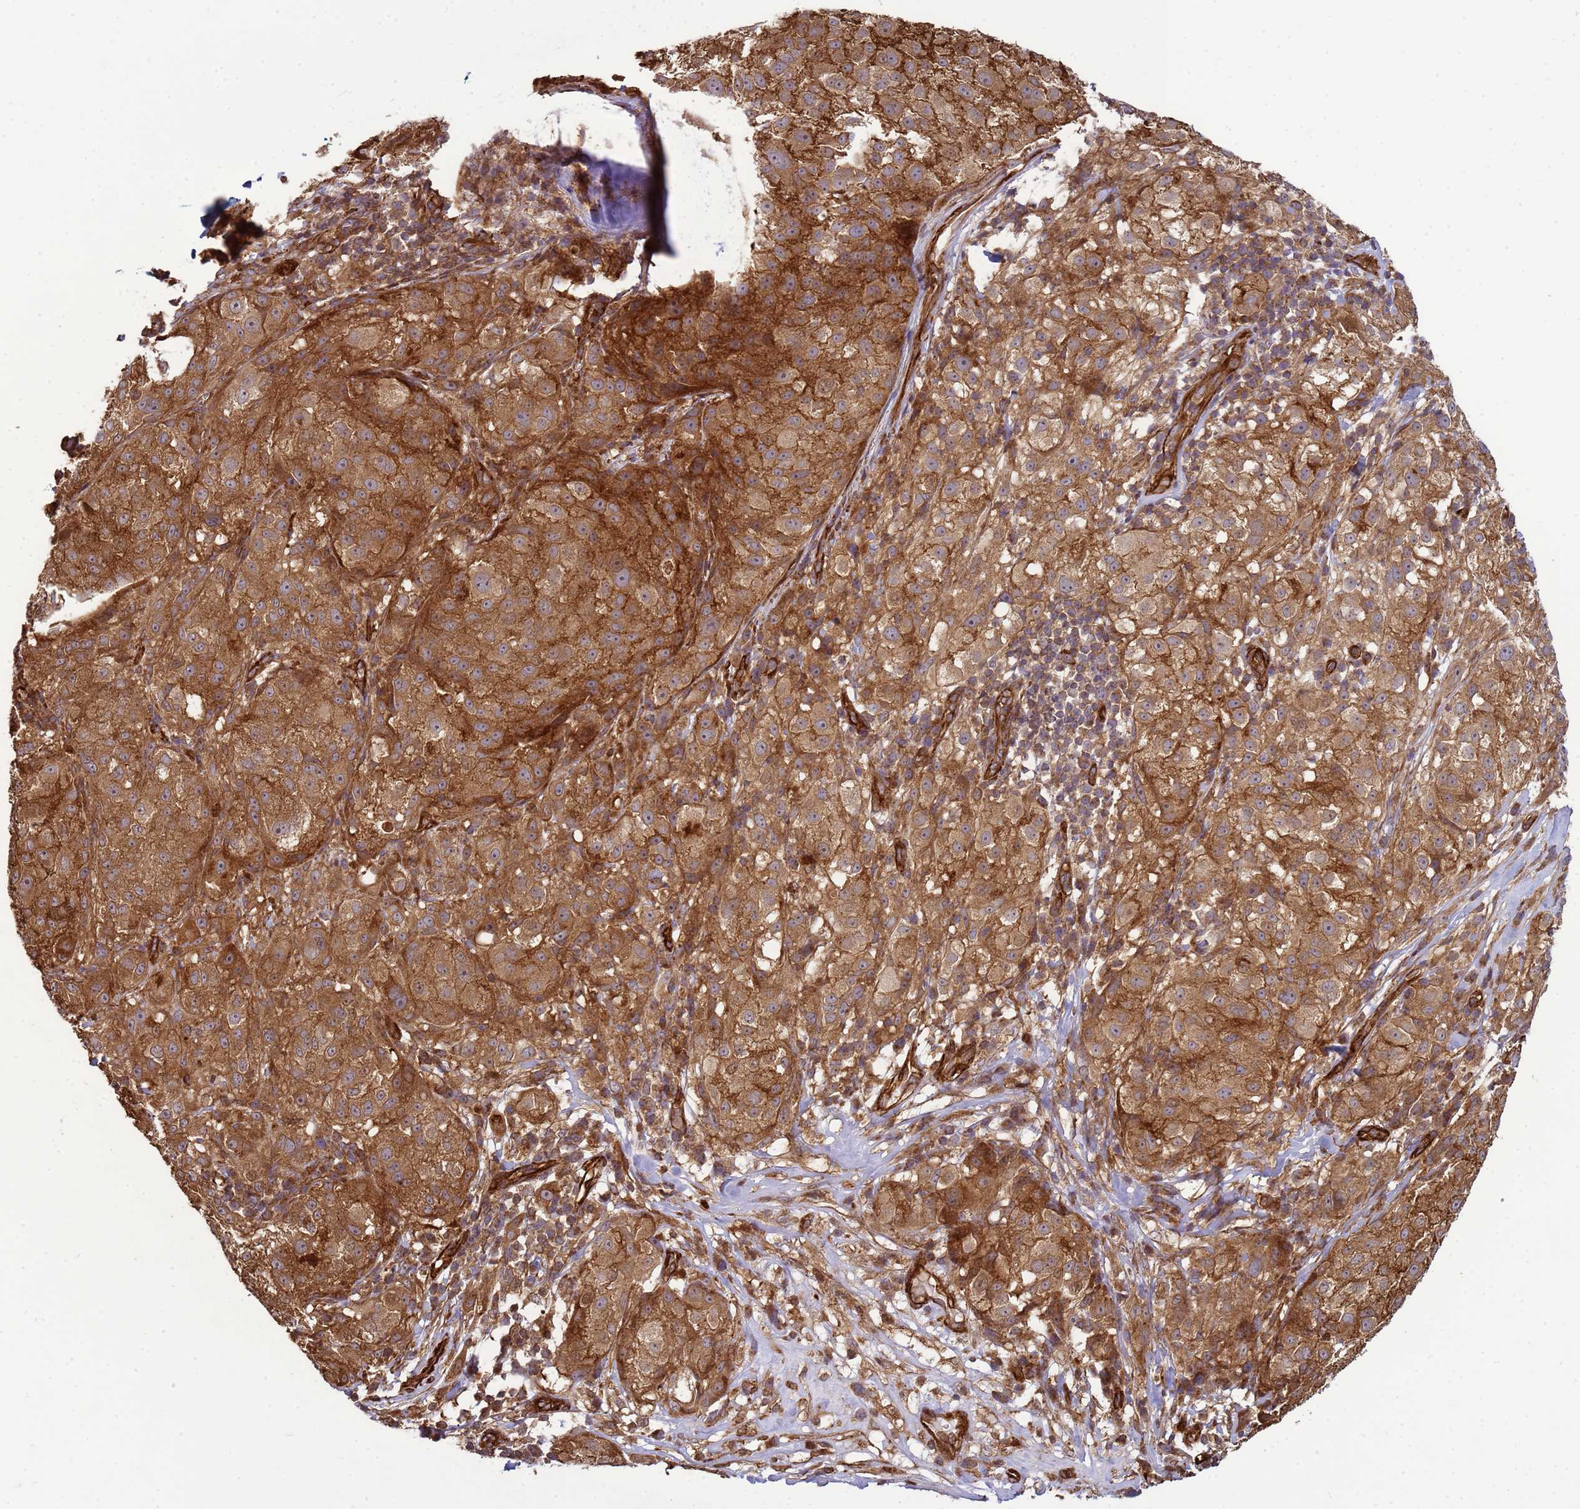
{"staining": {"intensity": "strong", "quantity": ">75%", "location": "cytoplasmic/membranous"}, "tissue": "melanoma", "cell_type": "Tumor cells", "image_type": "cancer", "snomed": [{"axis": "morphology", "description": "Necrosis, NOS"}, {"axis": "morphology", "description": "Malignant melanoma, NOS"}, {"axis": "topography", "description": "Skin"}], "caption": "Immunohistochemistry (IHC) staining of malignant melanoma, which demonstrates high levels of strong cytoplasmic/membranous positivity in about >75% of tumor cells indicating strong cytoplasmic/membranous protein positivity. The staining was performed using DAB (3,3'-diaminobenzidine) (brown) for protein detection and nuclei were counterstained in hematoxylin (blue).", "gene": "CNOT1", "patient": {"sex": "female", "age": 87}}